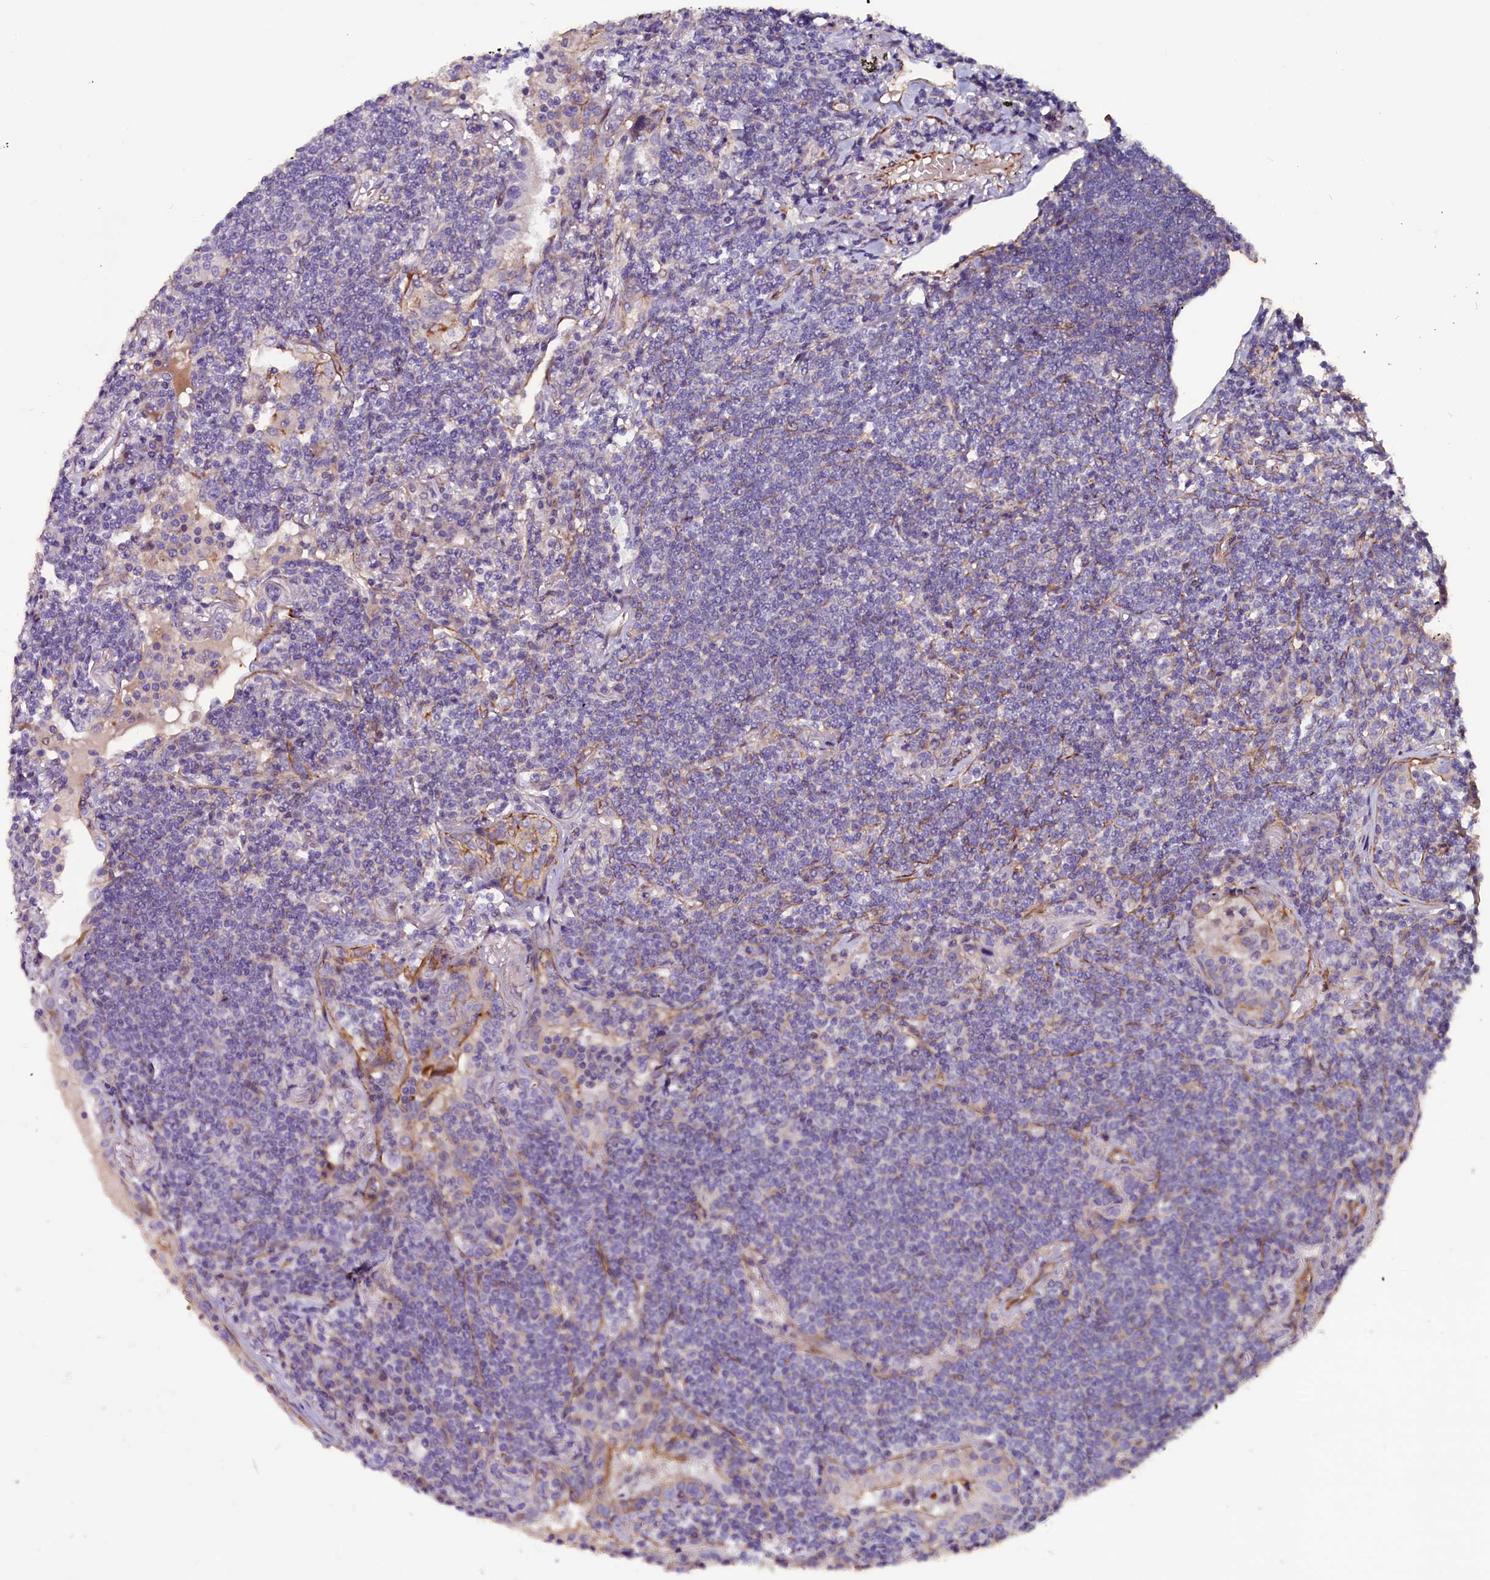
{"staining": {"intensity": "negative", "quantity": "none", "location": "none"}, "tissue": "lymphoma", "cell_type": "Tumor cells", "image_type": "cancer", "snomed": [{"axis": "morphology", "description": "Malignant lymphoma, non-Hodgkin's type, Low grade"}, {"axis": "topography", "description": "Lung"}], "caption": "There is no significant expression in tumor cells of lymphoma.", "gene": "ZNF749", "patient": {"sex": "female", "age": 71}}